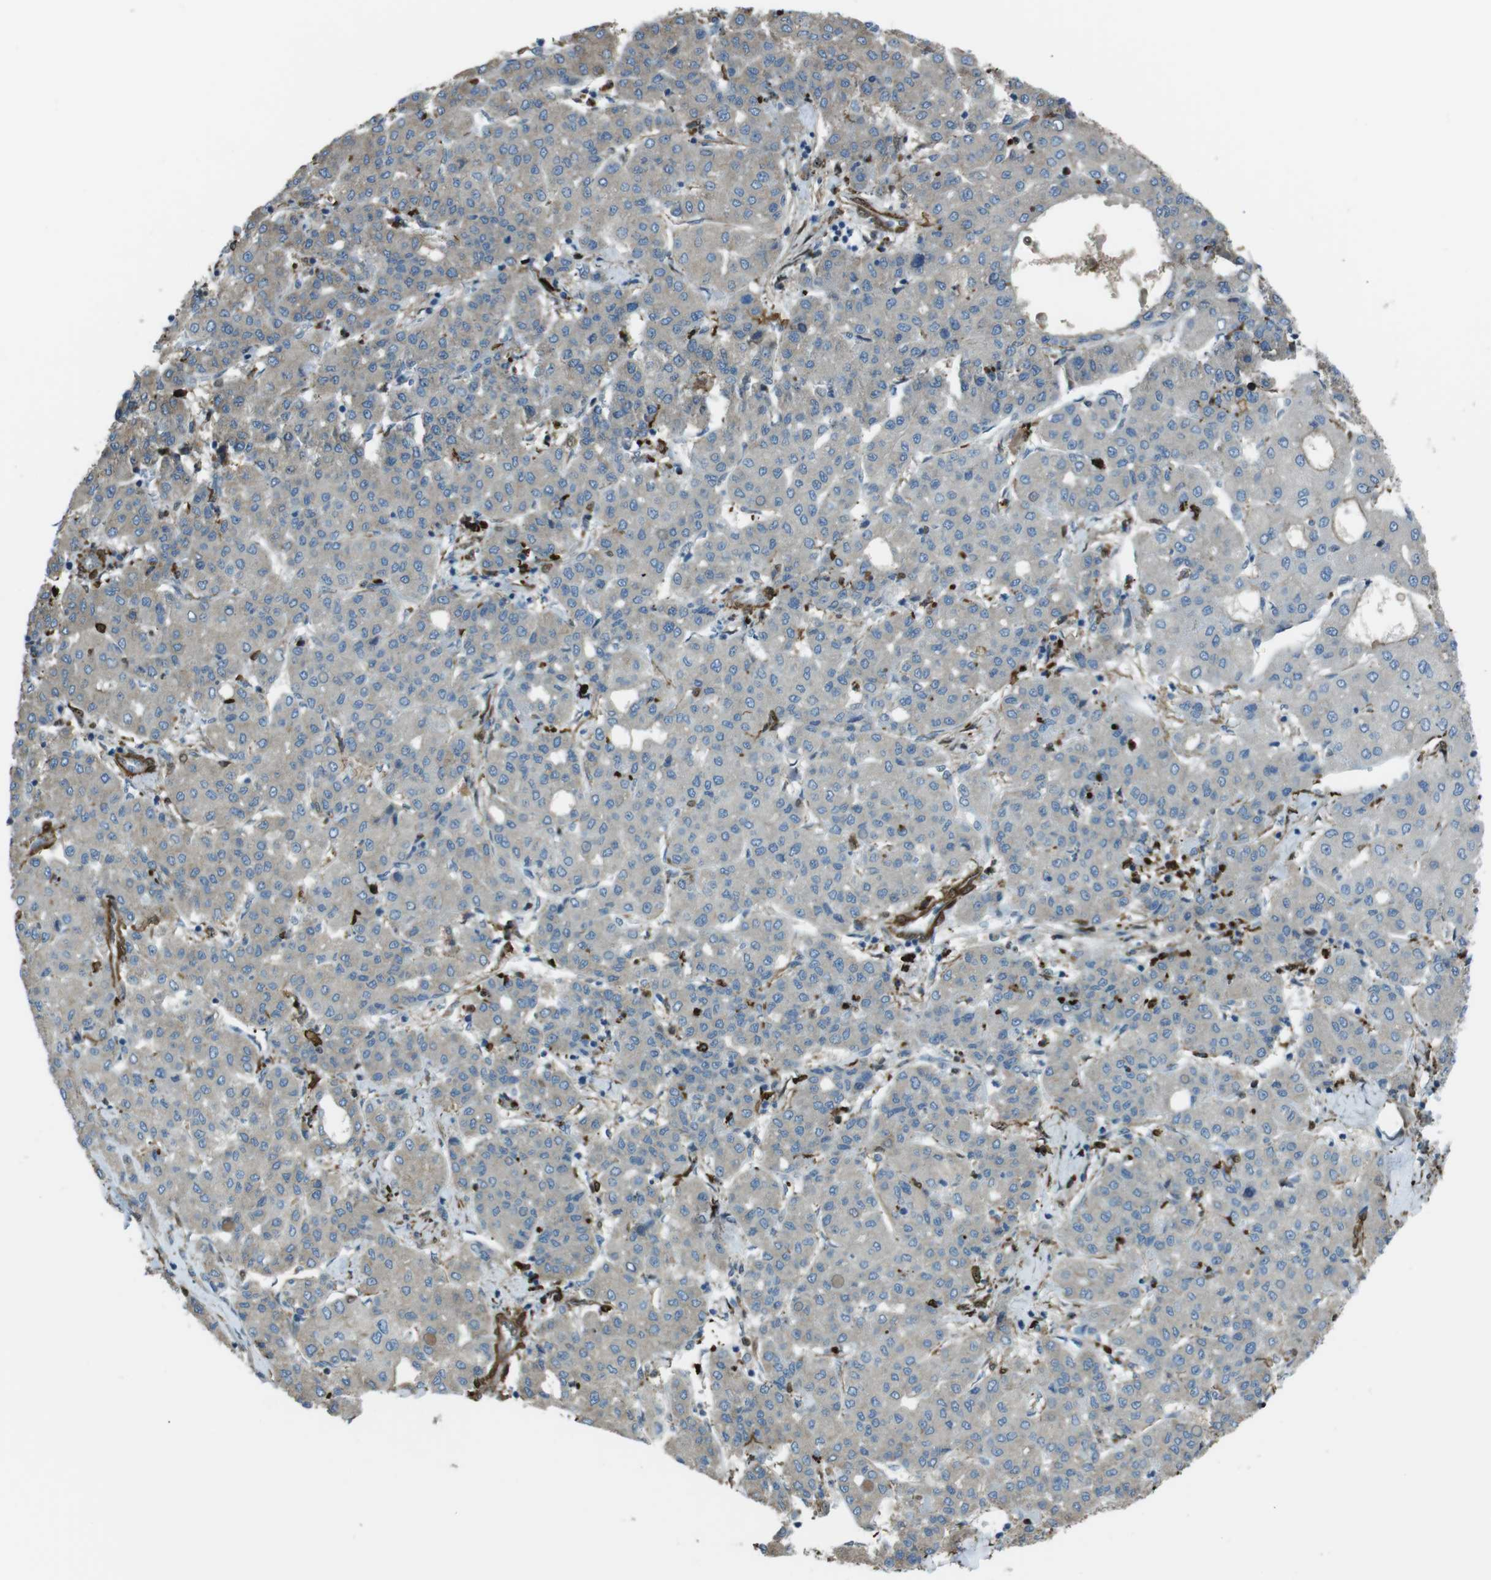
{"staining": {"intensity": "weak", "quantity": "25%-75%", "location": "cytoplasmic/membranous"}, "tissue": "liver cancer", "cell_type": "Tumor cells", "image_type": "cancer", "snomed": [{"axis": "morphology", "description": "Carcinoma, Hepatocellular, NOS"}, {"axis": "topography", "description": "Liver"}], "caption": "Immunohistochemical staining of liver hepatocellular carcinoma demonstrates weak cytoplasmic/membranous protein expression in about 25%-75% of tumor cells.", "gene": "SFT2D1", "patient": {"sex": "male", "age": 65}}